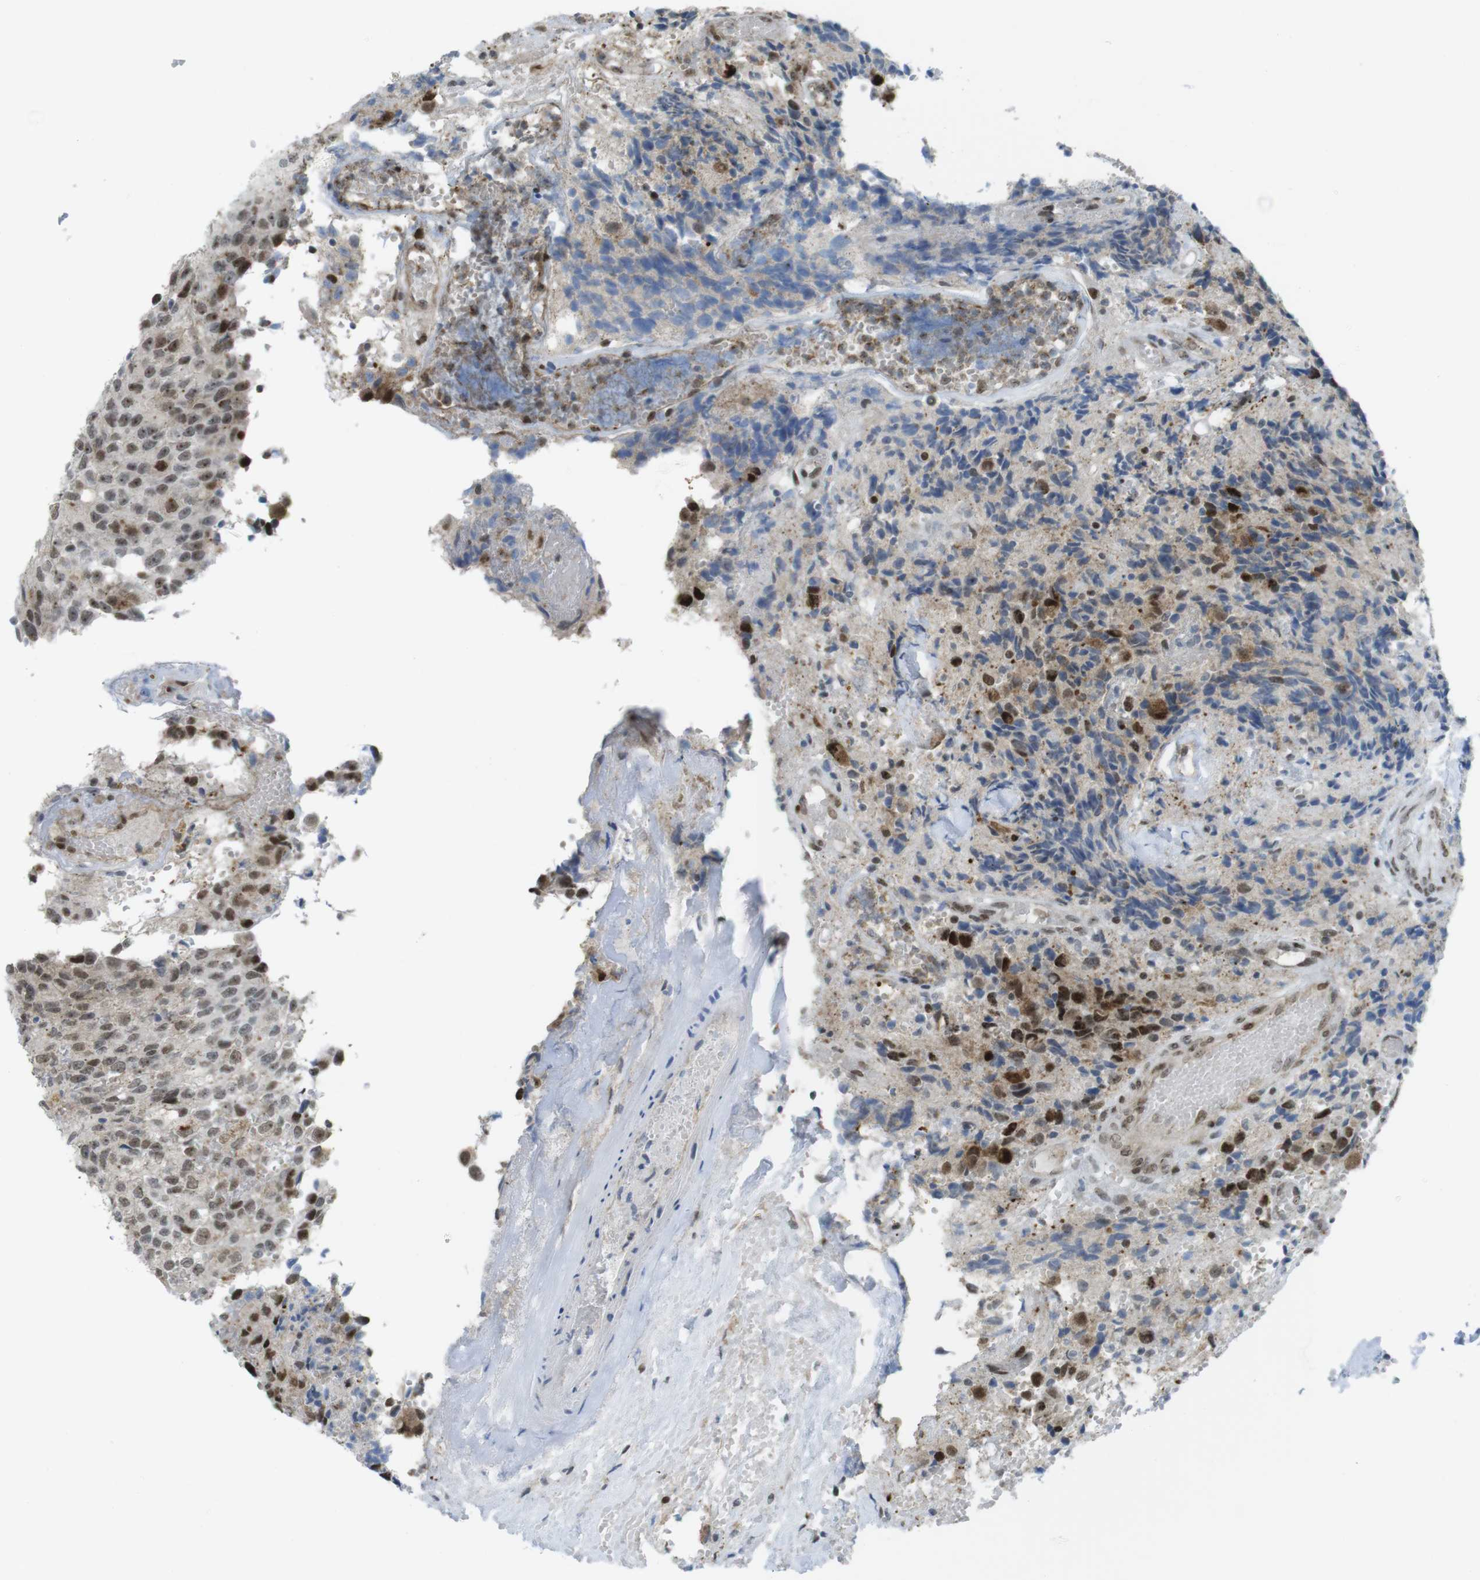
{"staining": {"intensity": "moderate", "quantity": "<25%", "location": "nuclear"}, "tissue": "glioma", "cell_type": "Tumor cells", "image_type": "cancer", "snomed": [{"axis": "morphology", "description": "Glioma, malignant, High grade"}, {"axis": "topography", "description": "Brain"}], "caption": "DAB immunohistochemical staining of malignant high-grade glioma demonstrates moderate nuclear protein staining in approximately <25% of tumor cells.", "gene": "UBB", "patient": {"sex": "male", "age": 32}}